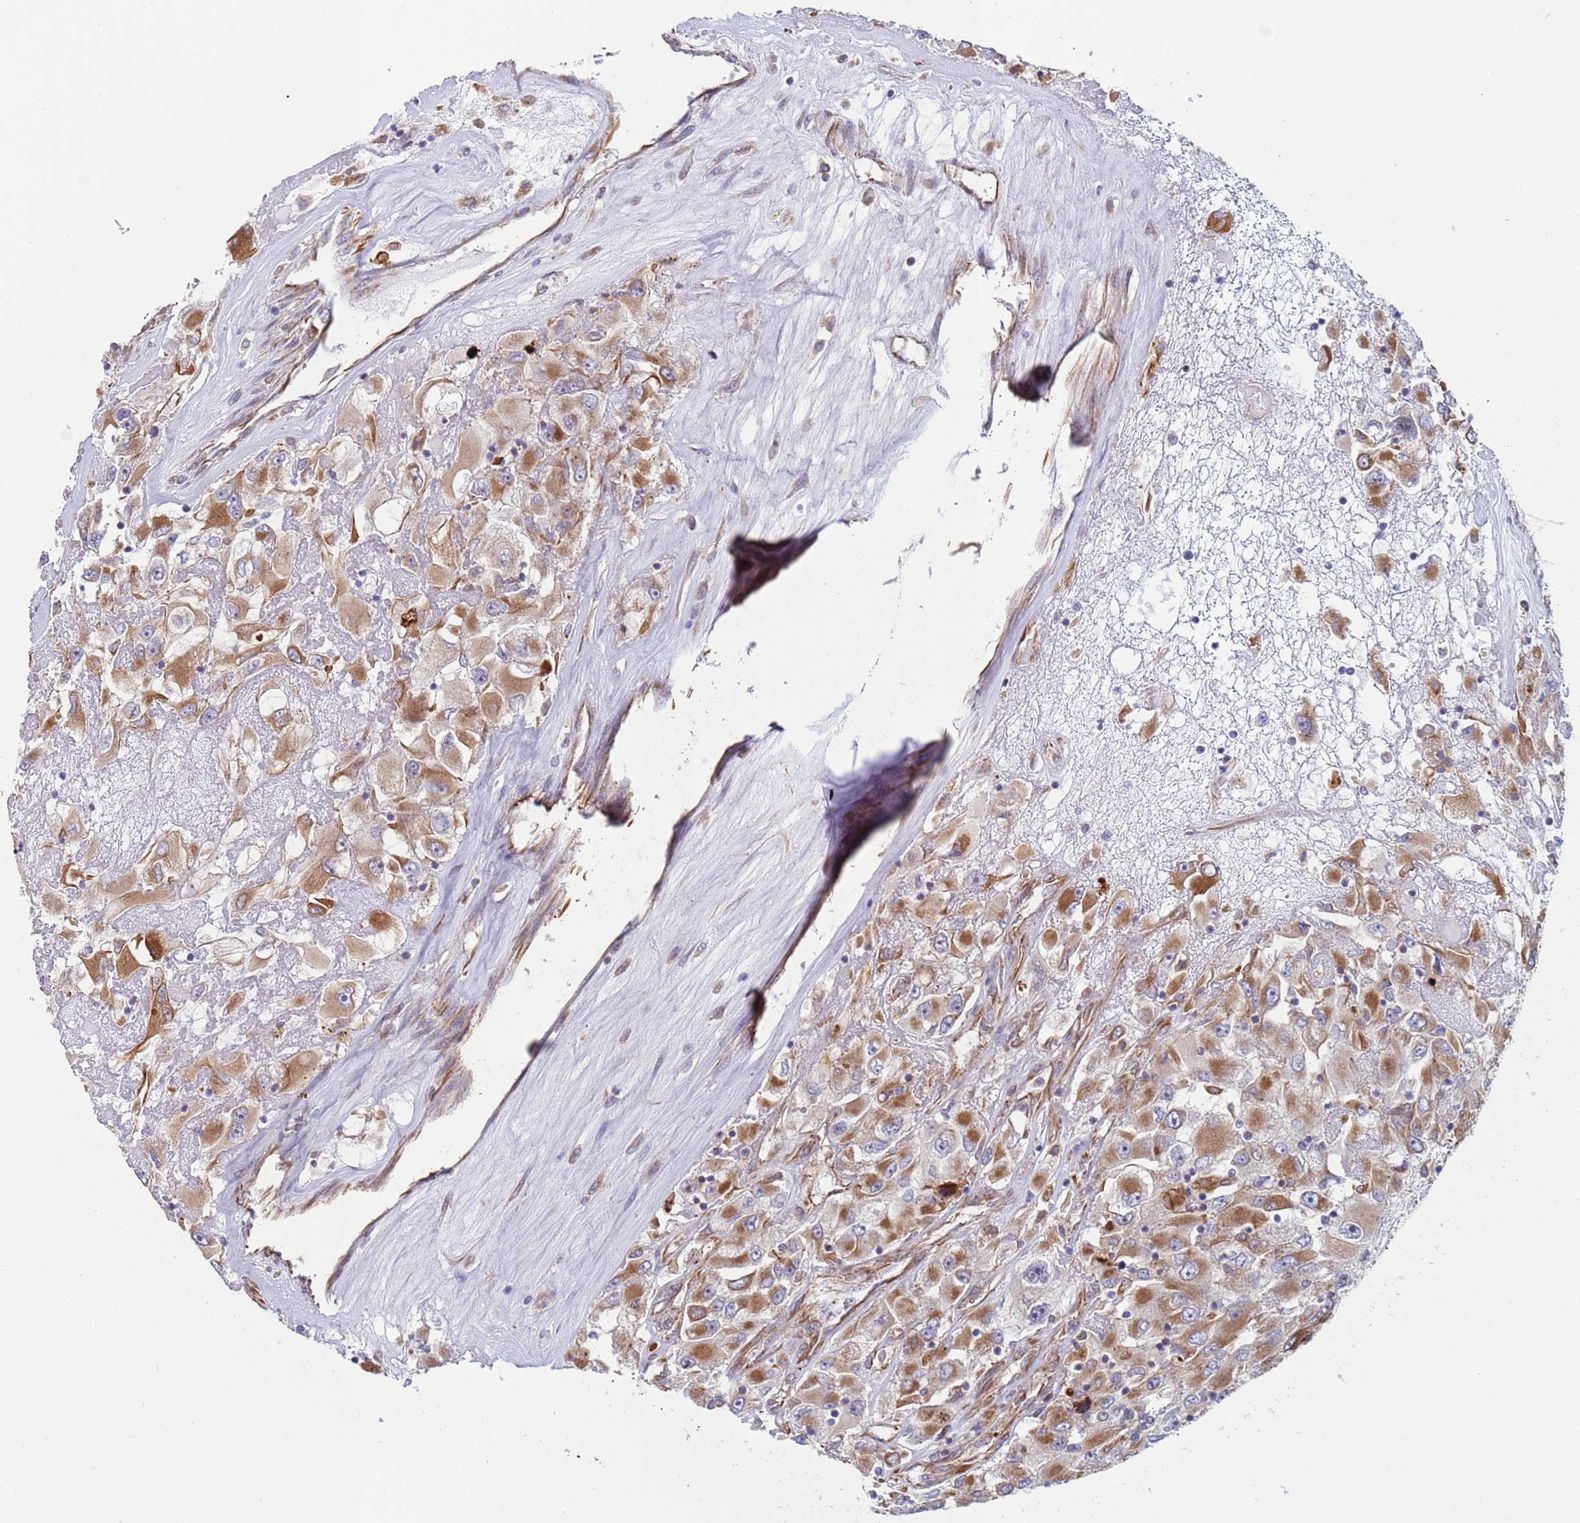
{"staining": {"intensity": "moderate", "quantity": ">75%", "location": "cytoplasmic/membranous"}, "tissue": "renal cancer", "cell_type": "Tumor cells", "image_type": "cancer", "snomed": [{"axis": "morphology", "description": "Adenocarcinoma, NOS"}, {"axis": "topography", "description": "Kidney"}], "caption": "Moderate cytoplasmic/membranous staining is present in approximately >75% of tumor cells in renal cancer (adenocarcinoma).", "gene": "NUDT12", "patient": {"sex": "female", "age": 52}}